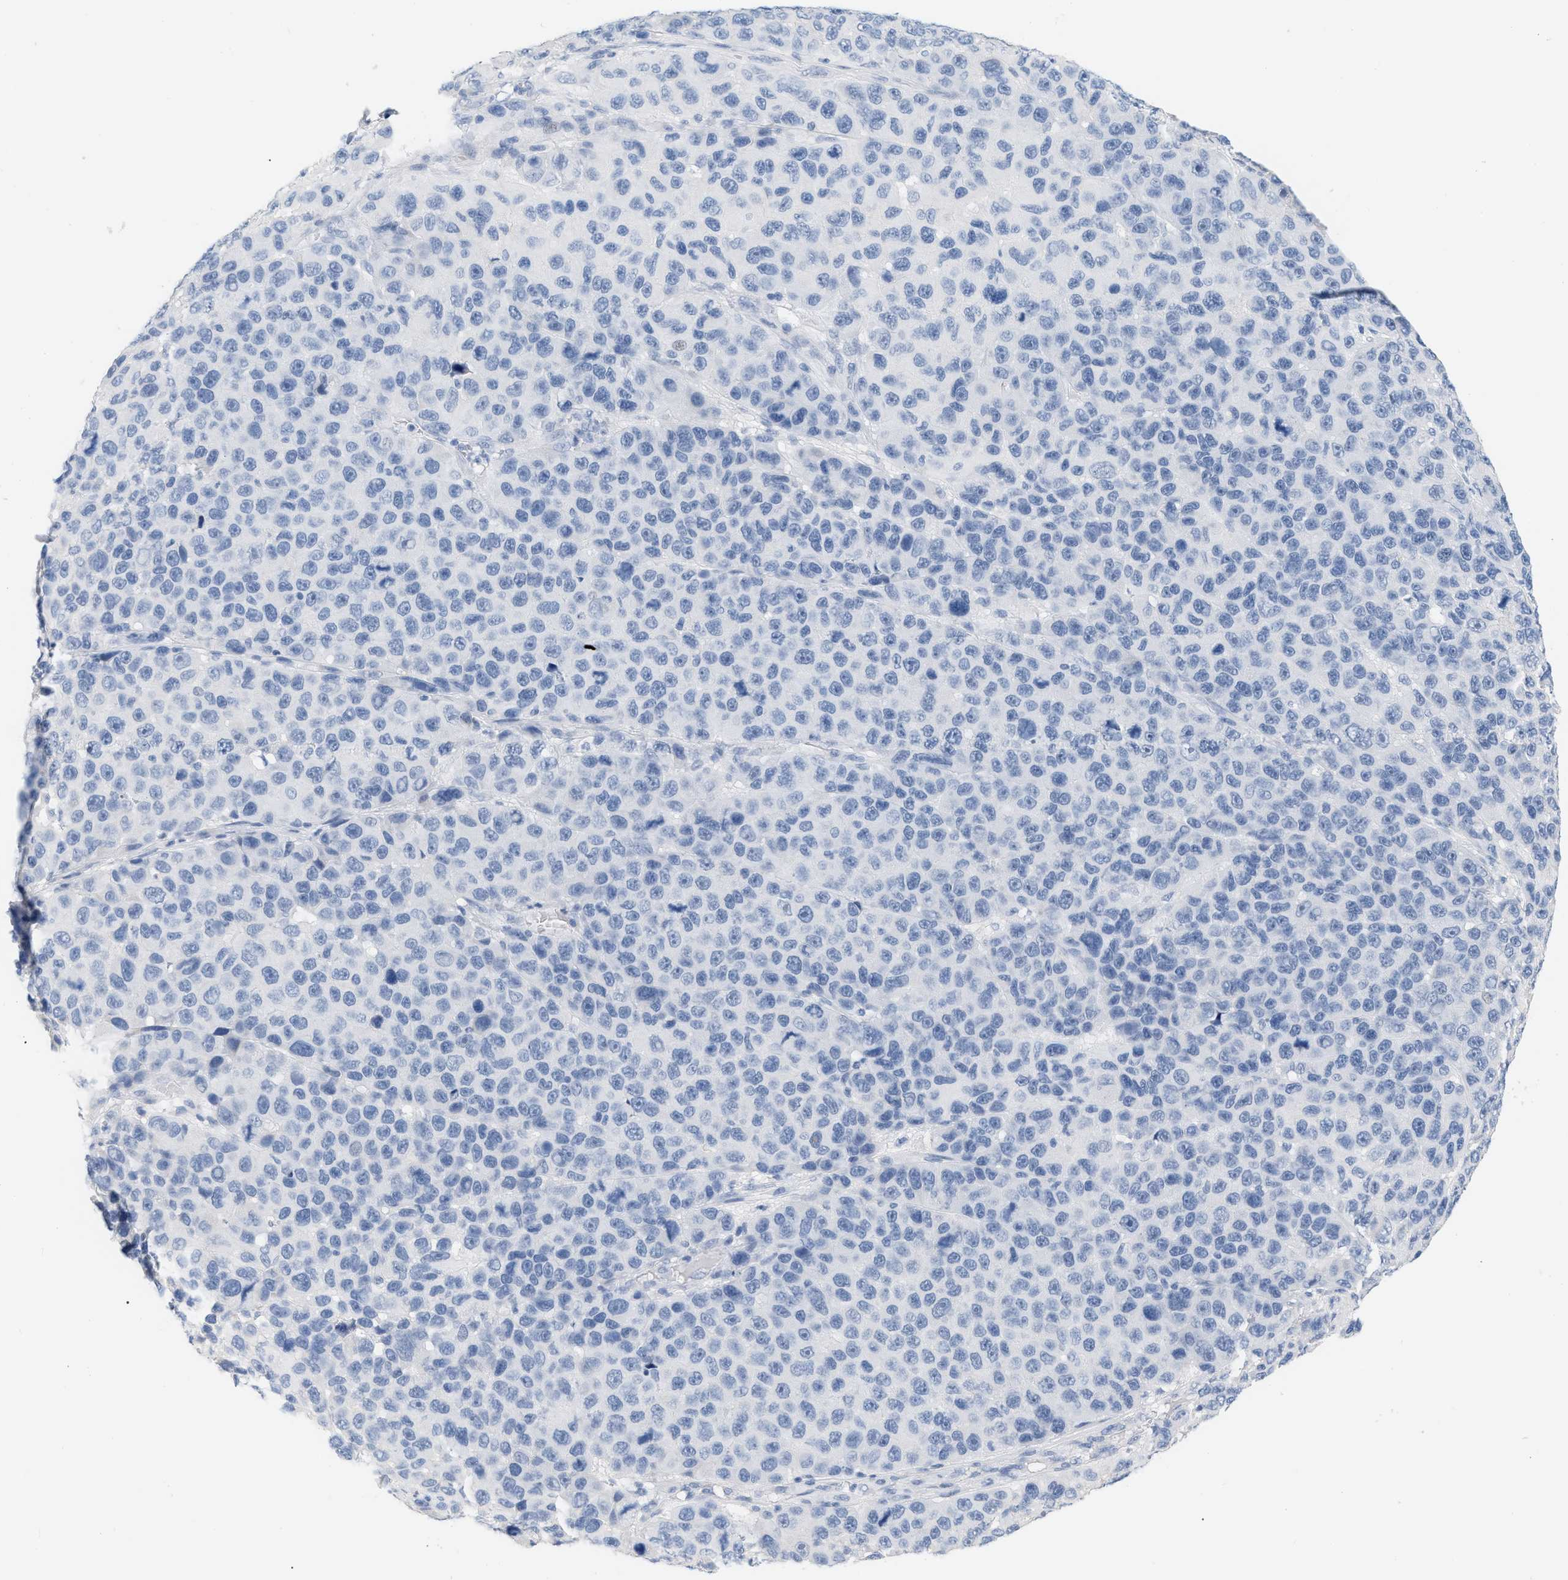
{"staining": {"intensity": "negative", "quantity": "none", "location": "none"}, "tissue": "melanoma", "cell_type": "Tumor cells", "image_type": "cancer", "snomed": [{"axis": "morphology", "description": "Malignant melanoma, NOS"}, {"axis": "topography", "description": "Skin"}], "caption": "Photomicrograph shows no significant protein positivity in tumor cells of melanoma.", "gene": "CFH", "patient": {"sex": "male", "age": 53}}